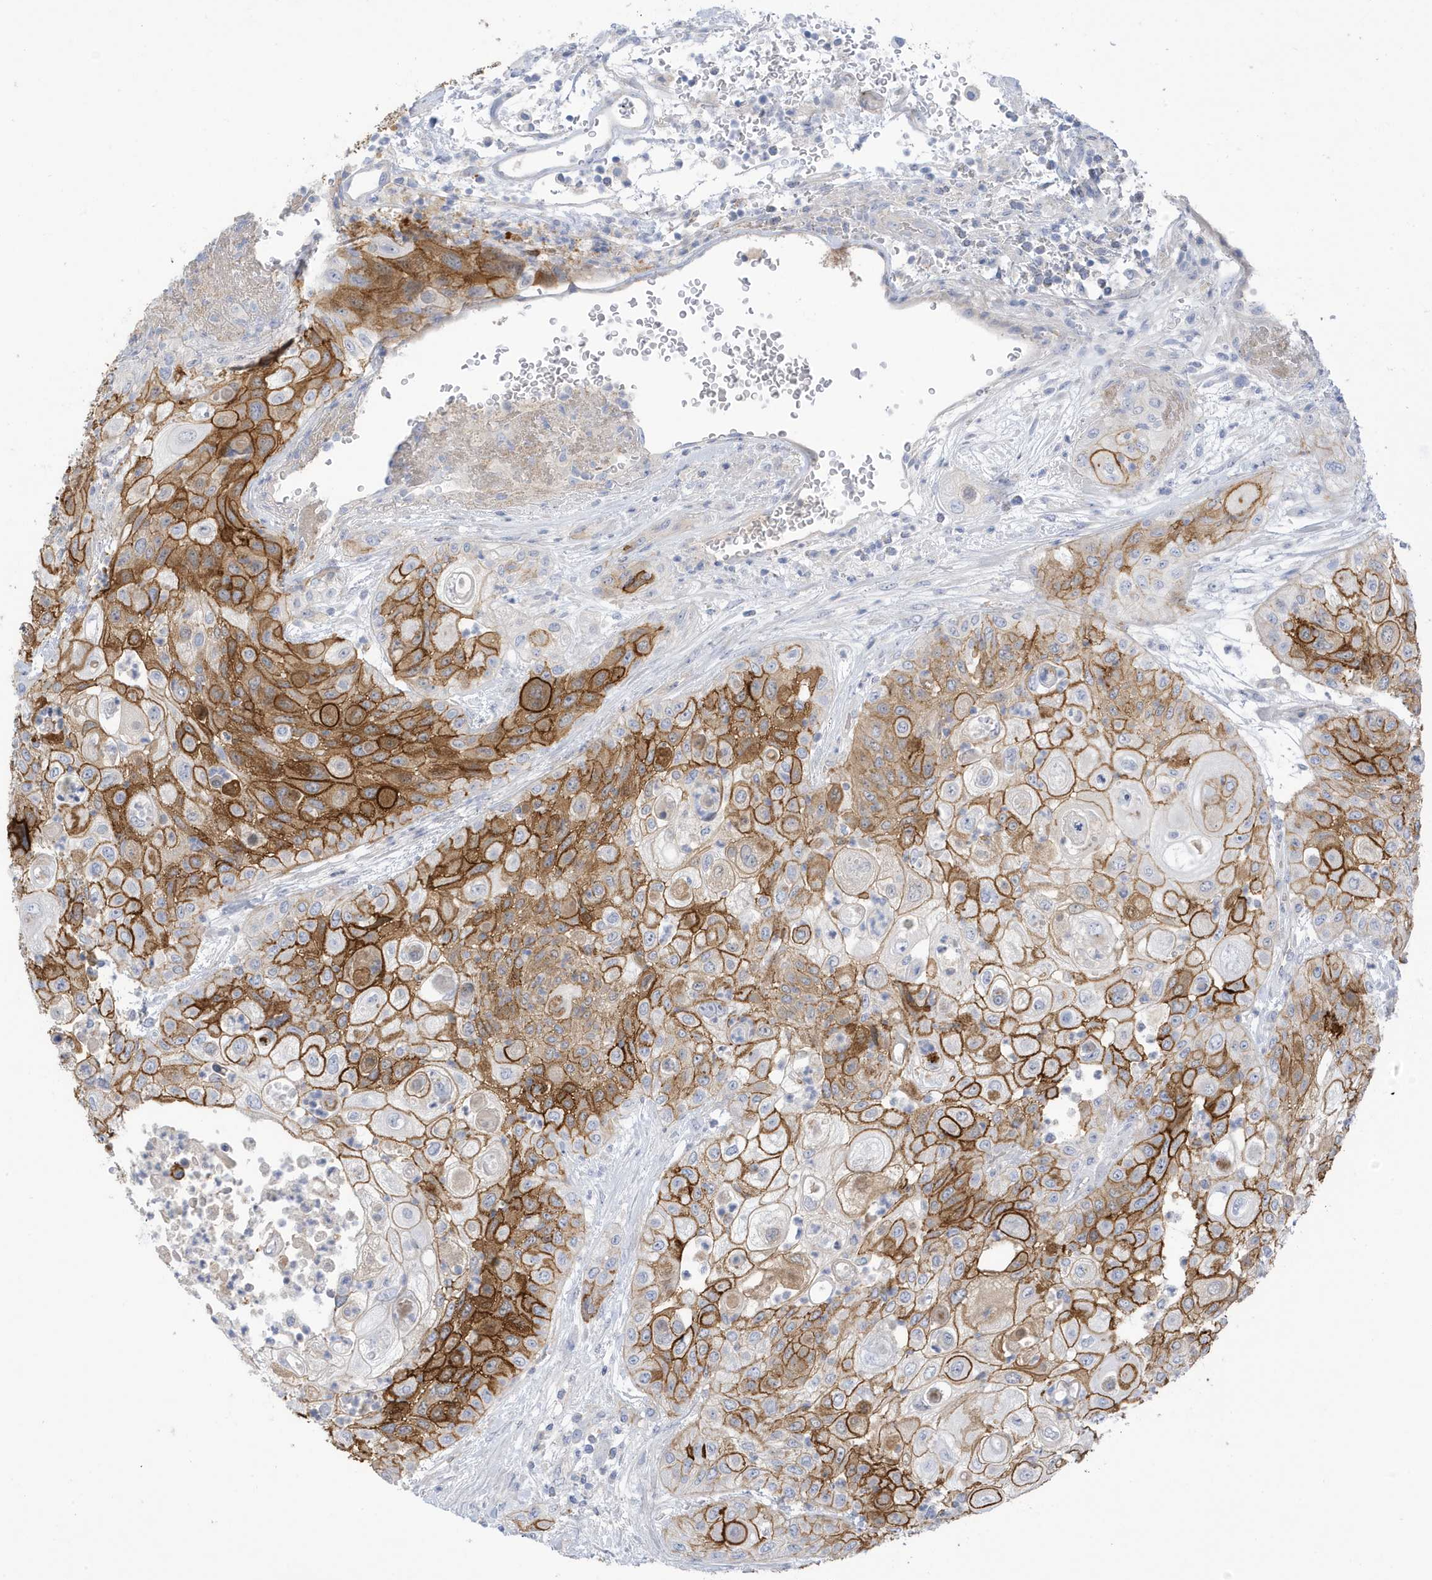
{"staining": {"intensity": "strong", "quantity": "25%-75%", "location": "cytoplasmic/membranous"}, "tissue": "urothelial cancer", "cell_type": "Tumor cells", "image_type": "cancer", "snomed": [{"axis": "morphology", "description": "Urothelial carcinoma, High grade"}, {"axis": "topography", "description": "Urinary bladder"}], "caption": "Approximately 25%-75% of tumor cells in human urothelial cancer display strong cytoplasmic/membranous protein positivity as visualized by brown immunohistochemical staining.", "gene": "ATP13A5", "patient": {"sex": "female", "age": 79}}